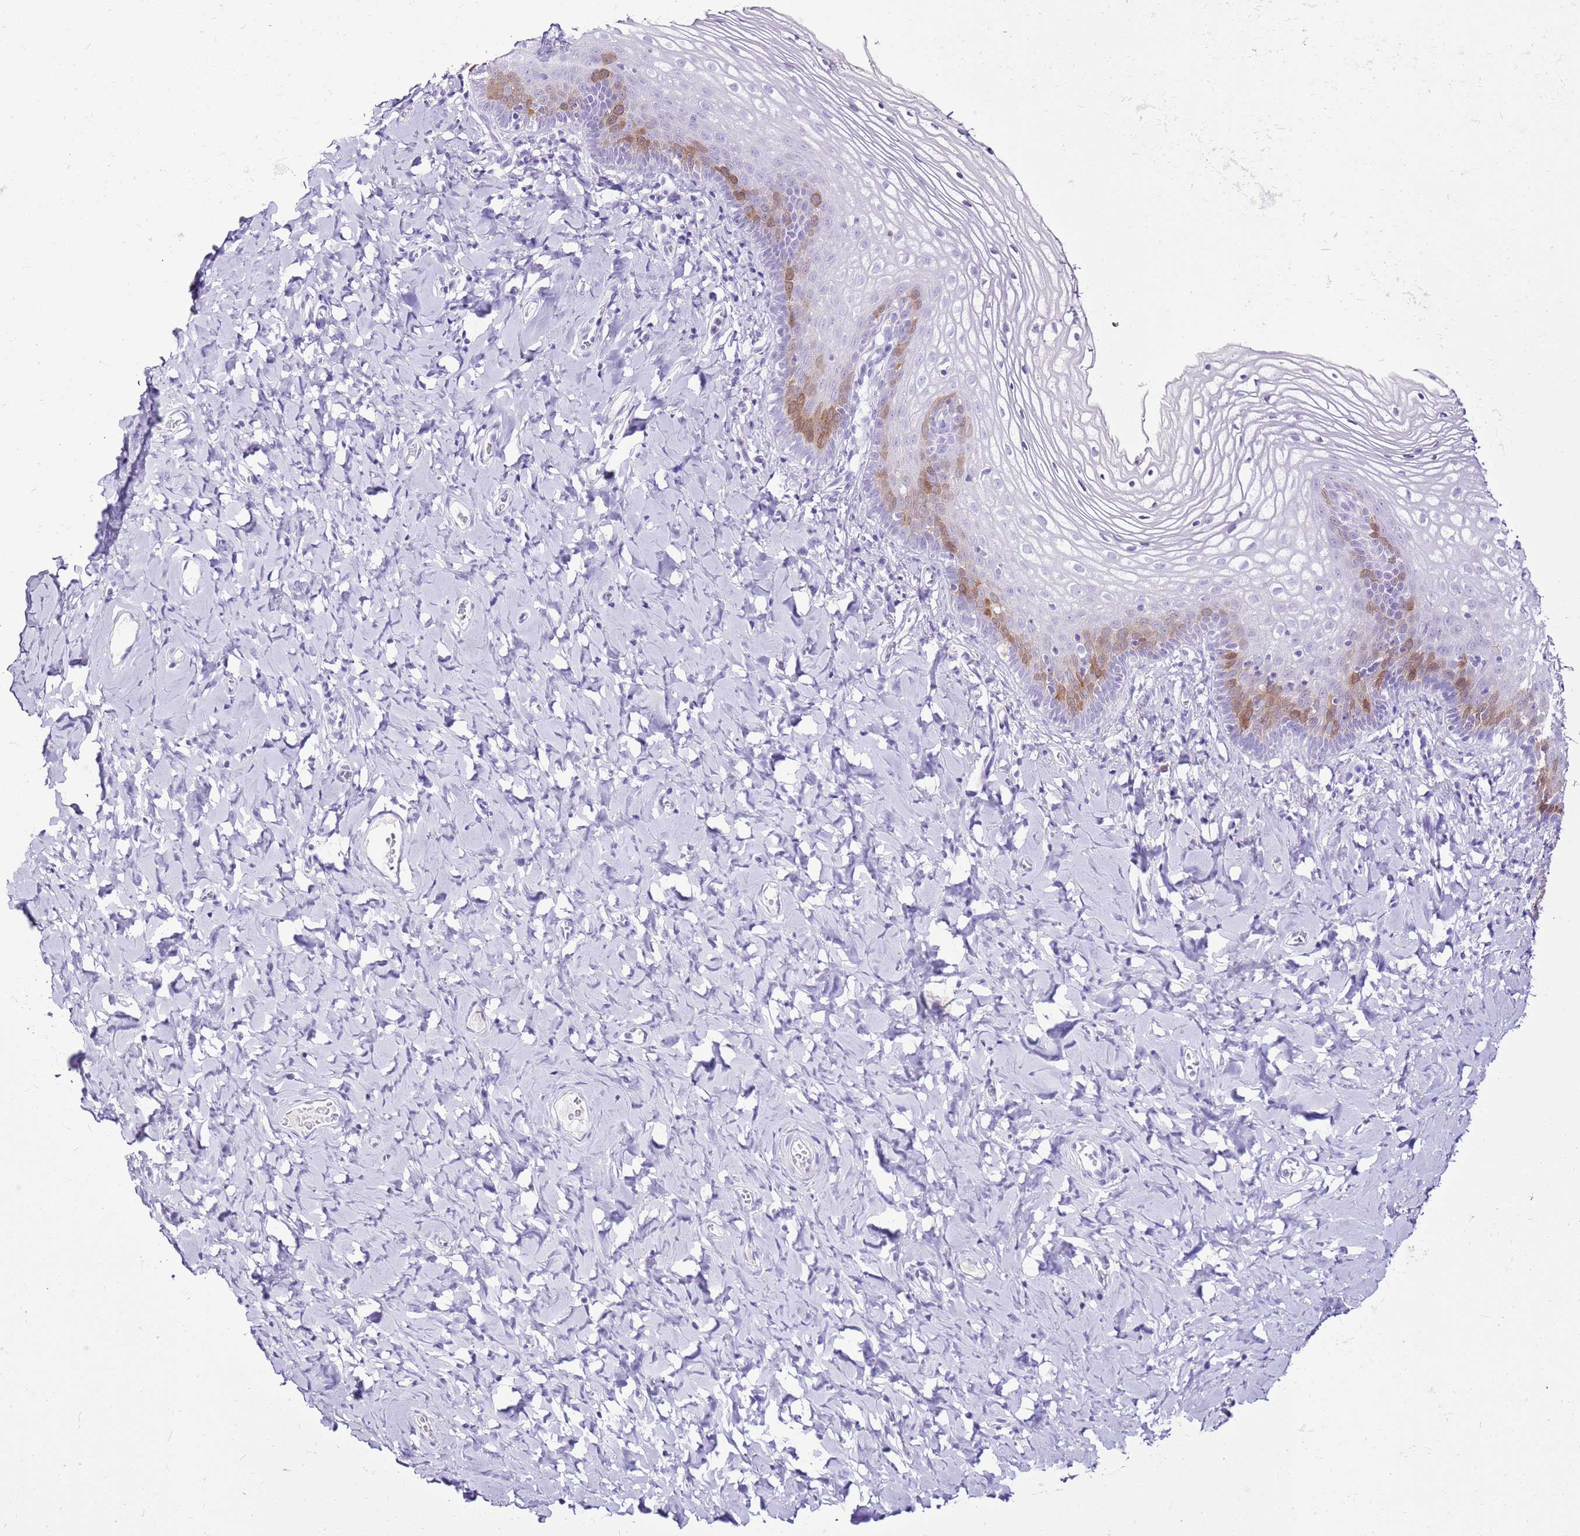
{"staining": {"intensity": "moderate", "quantity": "<25%", "location": "cytoplasmic/membranous"}, "tissue": "vagina", "cell_type": "Squamous epithelial cells", "image_type": "normal", "snomed": [{"axis": "morphology", "description": "Normal tissue, NOS"}, {"axis": "topography", "description": "Vagina"}], "caption": "Protein analysis of normal vagina displays moderate cytoplasmic/membranous expression in about <25% of squamous epithelial cells. (Stains: DAB in brown, nuclei in blue, Microscopy: brightfield microscopy at high magnification).", "gene": "SPC25", "patient": {"sex": "female", "age": 60}}